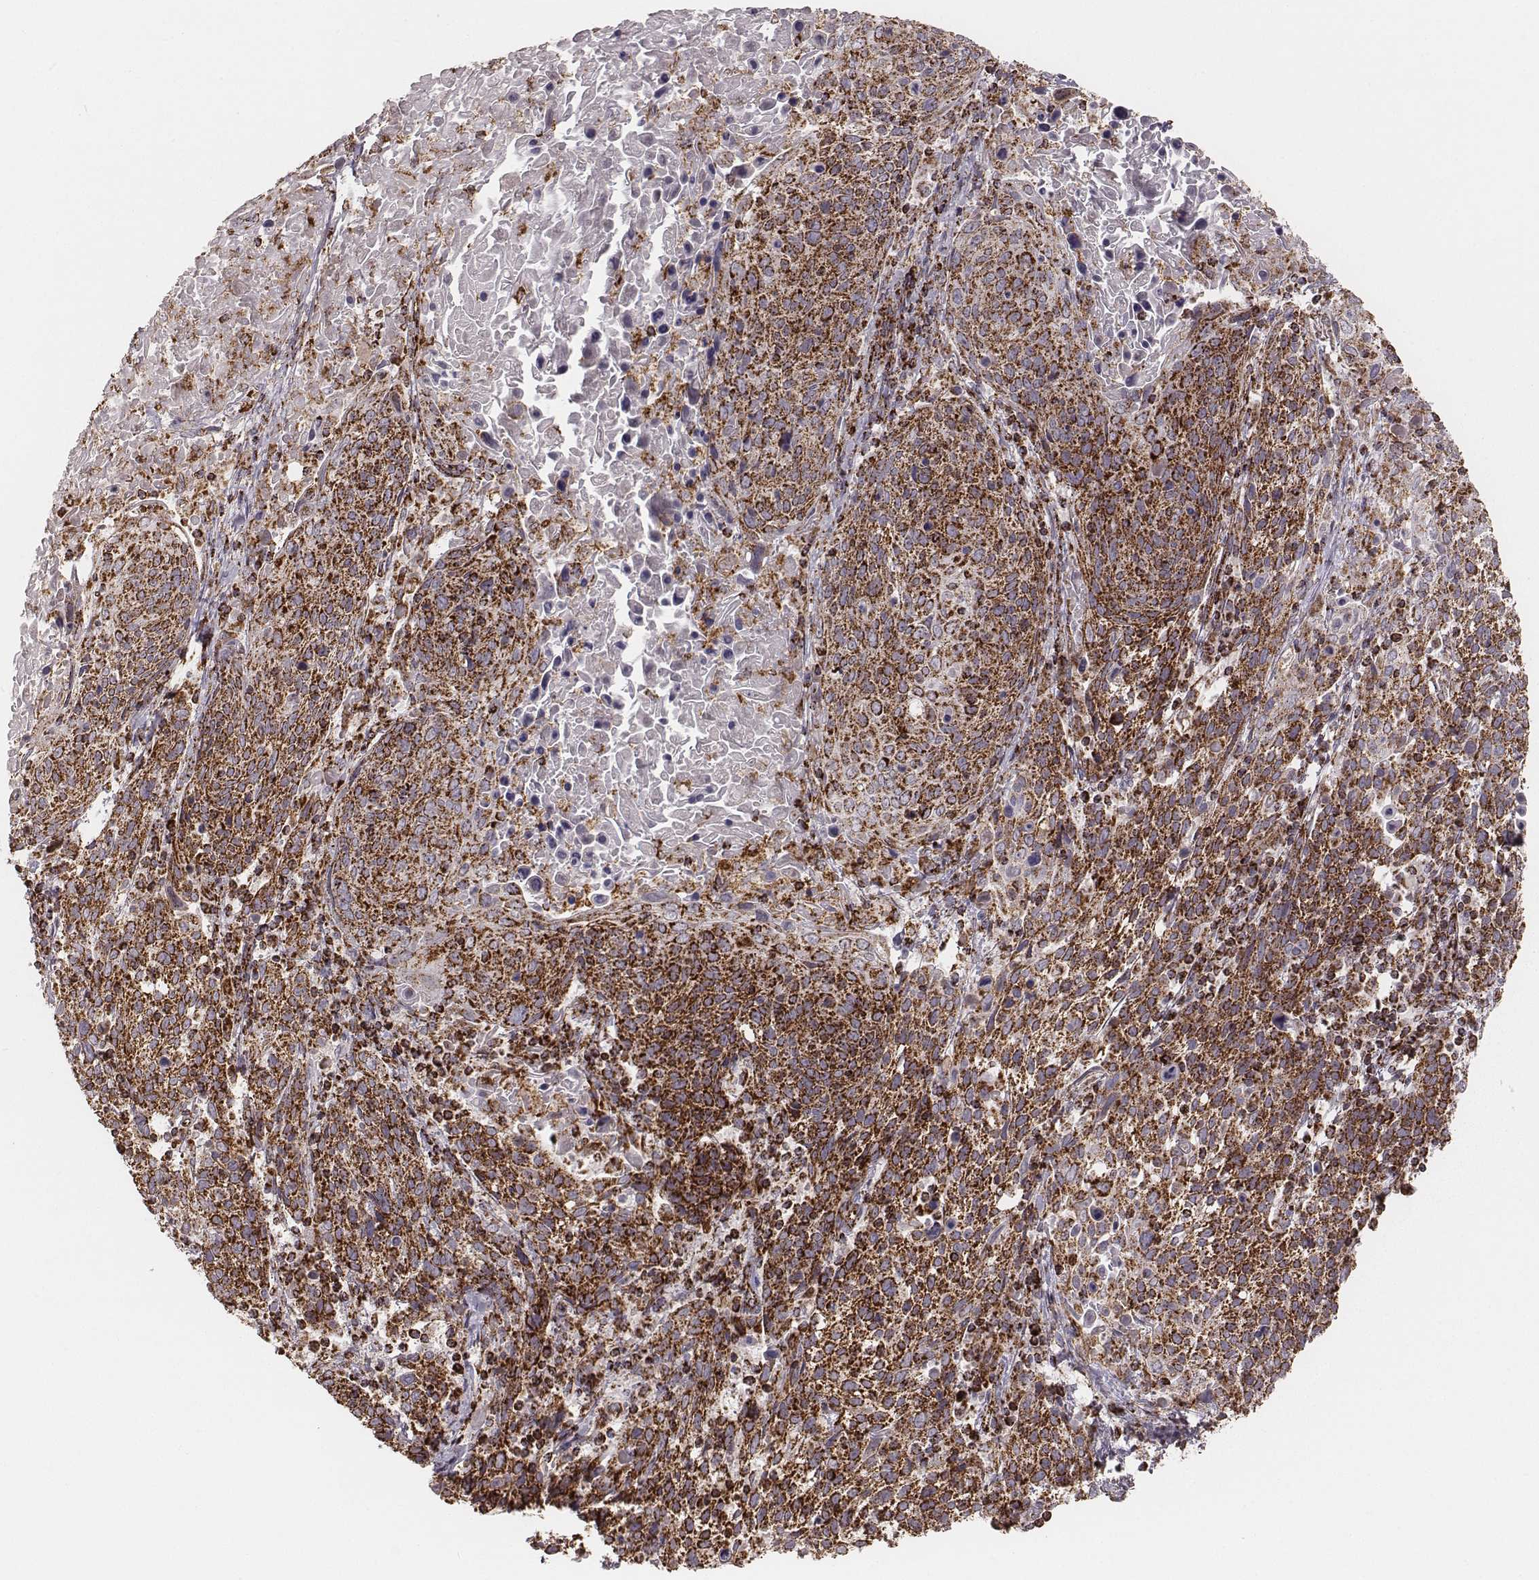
{"staining": {"intensity": "strong", "quantity": ">75%", "location": "cytoplasmic/membranous"}, "tissue": "cervical cancer", "cell_type": "Tumor cells", "image_type": "cancer", "snomed": [{"axis": "morphology", "description": "Squamous cell carcinoma, NOS"}, {"axis": "topography", "description": "Cervix"}], "caption": "This is a micrograph of immunohistochemistry staining of cervical cancer, which shows strong positivity in the cytoplasmic/membranous of tumor cells.", "gene": "TUFM", "patient": {"sex": "female", "age": 61}}